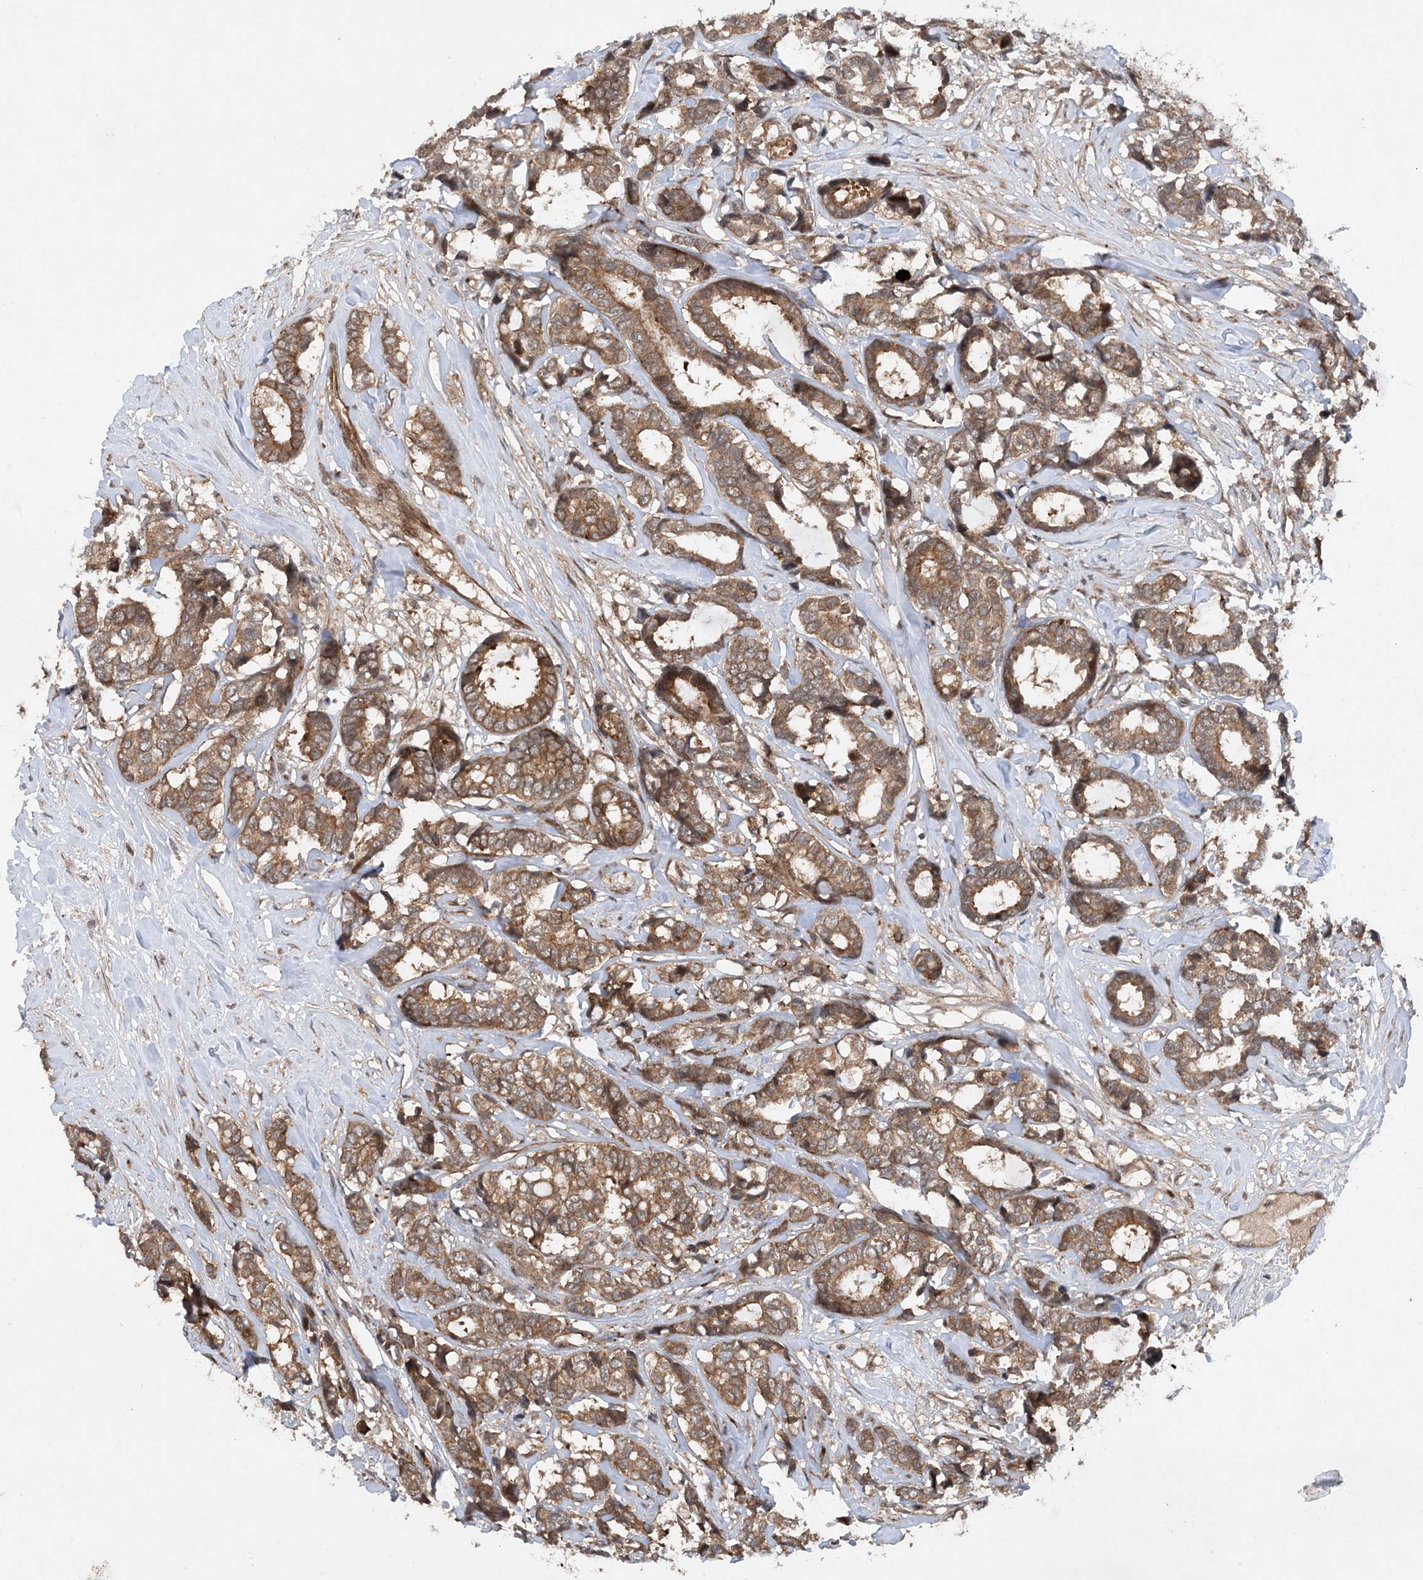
{"staining": {"intensity": "moderate", "quantity": ">75%", "location": "cytoplasmic/membranous"}, "tissue": "breast cancer", "cell_type": "Tumor cells", "image_type": "cancer", "snomed": [{"axis": "morphology", "description": "Duct carcinoma"}, {"axis": "topography", "description": "Breast"}], "caption": "Tumor cells reveal medium levels of moderate cytoplasmic/membranous expression in approximately >75% of cells in breast infiltrating ductal carcinoma.", "gene": "HEMK1", "patient": {"sex": "female", "age": 87}}